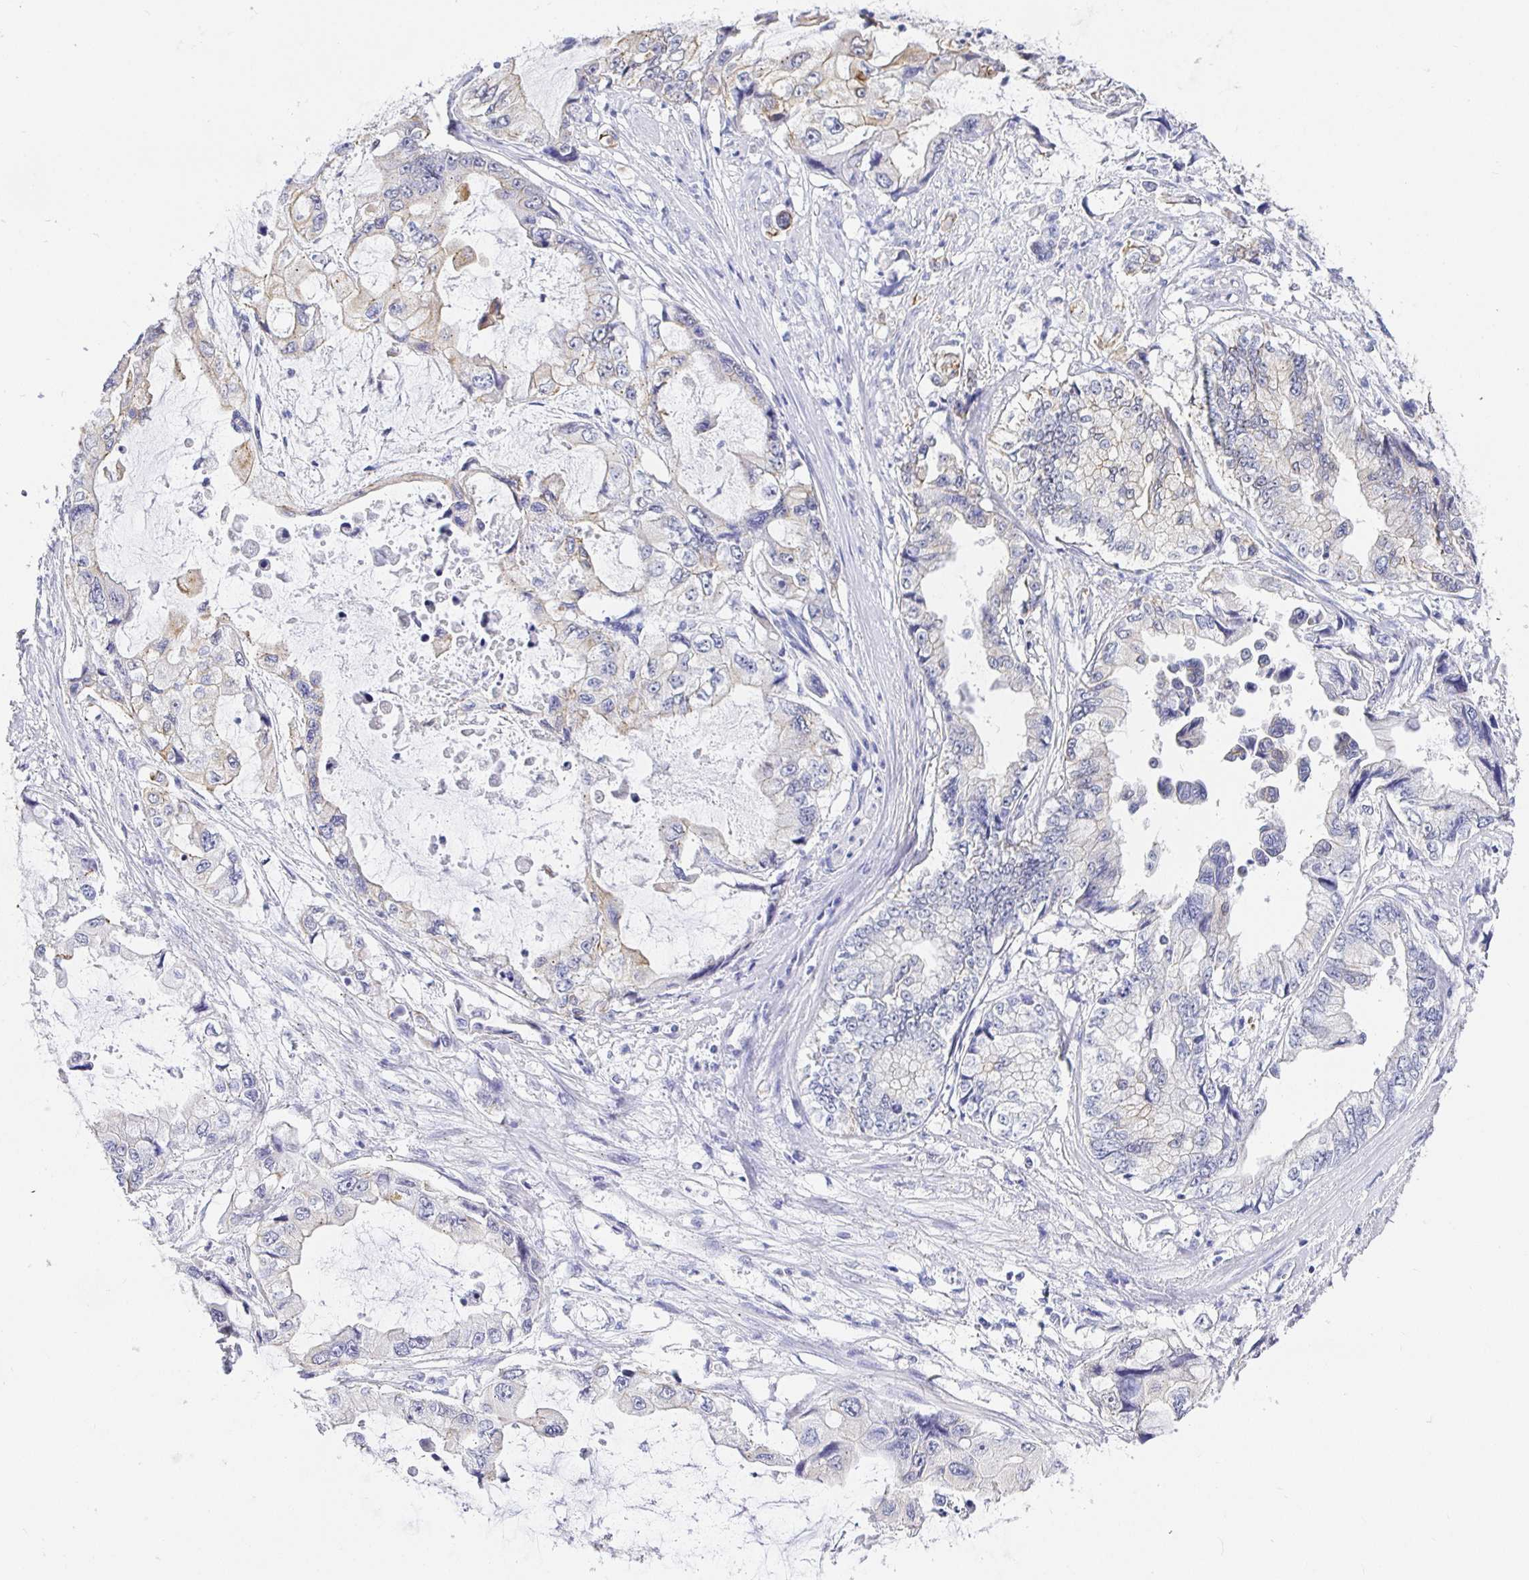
{"staining": {"intensity": "weak", "quantity": "<25%", "location": "cytoplasmic/membranous"}, "tissue": "stomach cancer", "cell_type": "Tumor cells", "image_type": "cancer", "snomed": [{"axis": "morphology", "description": "Adenocarcinoma, NOS"}, {"axis": "topography", "description": "Pancreas"}, {"axis": "topography", "description": "Stomach, upper"}, {"axis": "topography", "description": "Stomach"}], "caption": "Tumor cells show no significant protein positivity in adenocarcinoma (stomach). (DAB (3,3'-diaminobenzidine) immunohistochemistry, high magnification).", "gene": "EZHIP", "patient": {"sex": "male", "age": 77}}